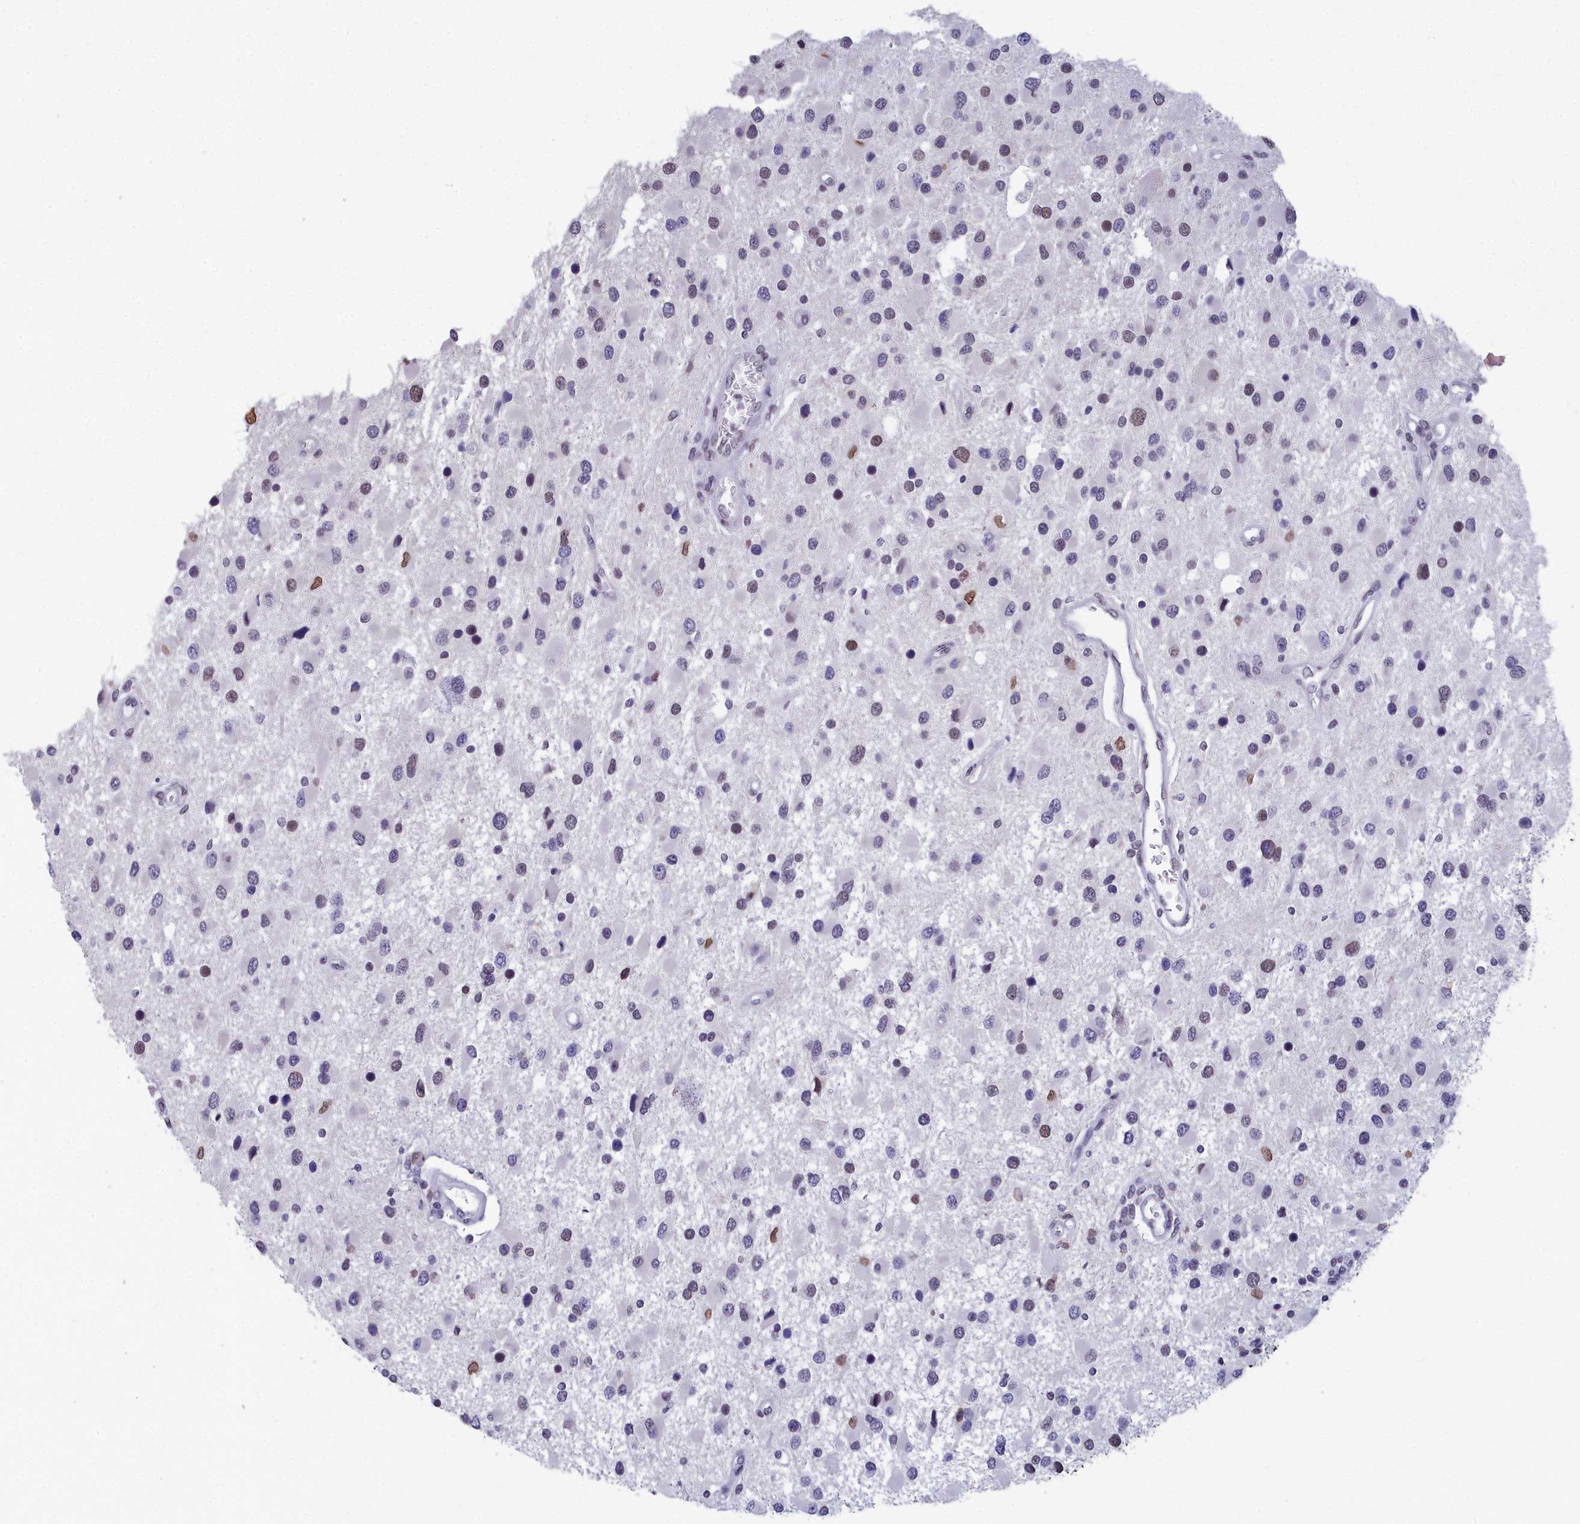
{"staining": {"intensity": "moderate", "quantity": "<25%", "location": "nuclear"}, "tissue": "glioma", "cell_type": "Tumor cells", "image_type": "cancer", "snomed": [{"axis": "morphology", "description": "Glioma, malignant, High grade"}, {"axis": "topography", "description": "Brain"}], "caption": "A brown stain shows moderate nuclear expression of a protein in high-grade glioma (malignant) tumor cells. Using DAB (3,3'-diaminobenzidine) (brown) and hematoxylin (blue) stains, captured at high magnification using brightfield microscopy.", "gene": "CCDC97", "patient": {"sex": "male", "age": 53}}